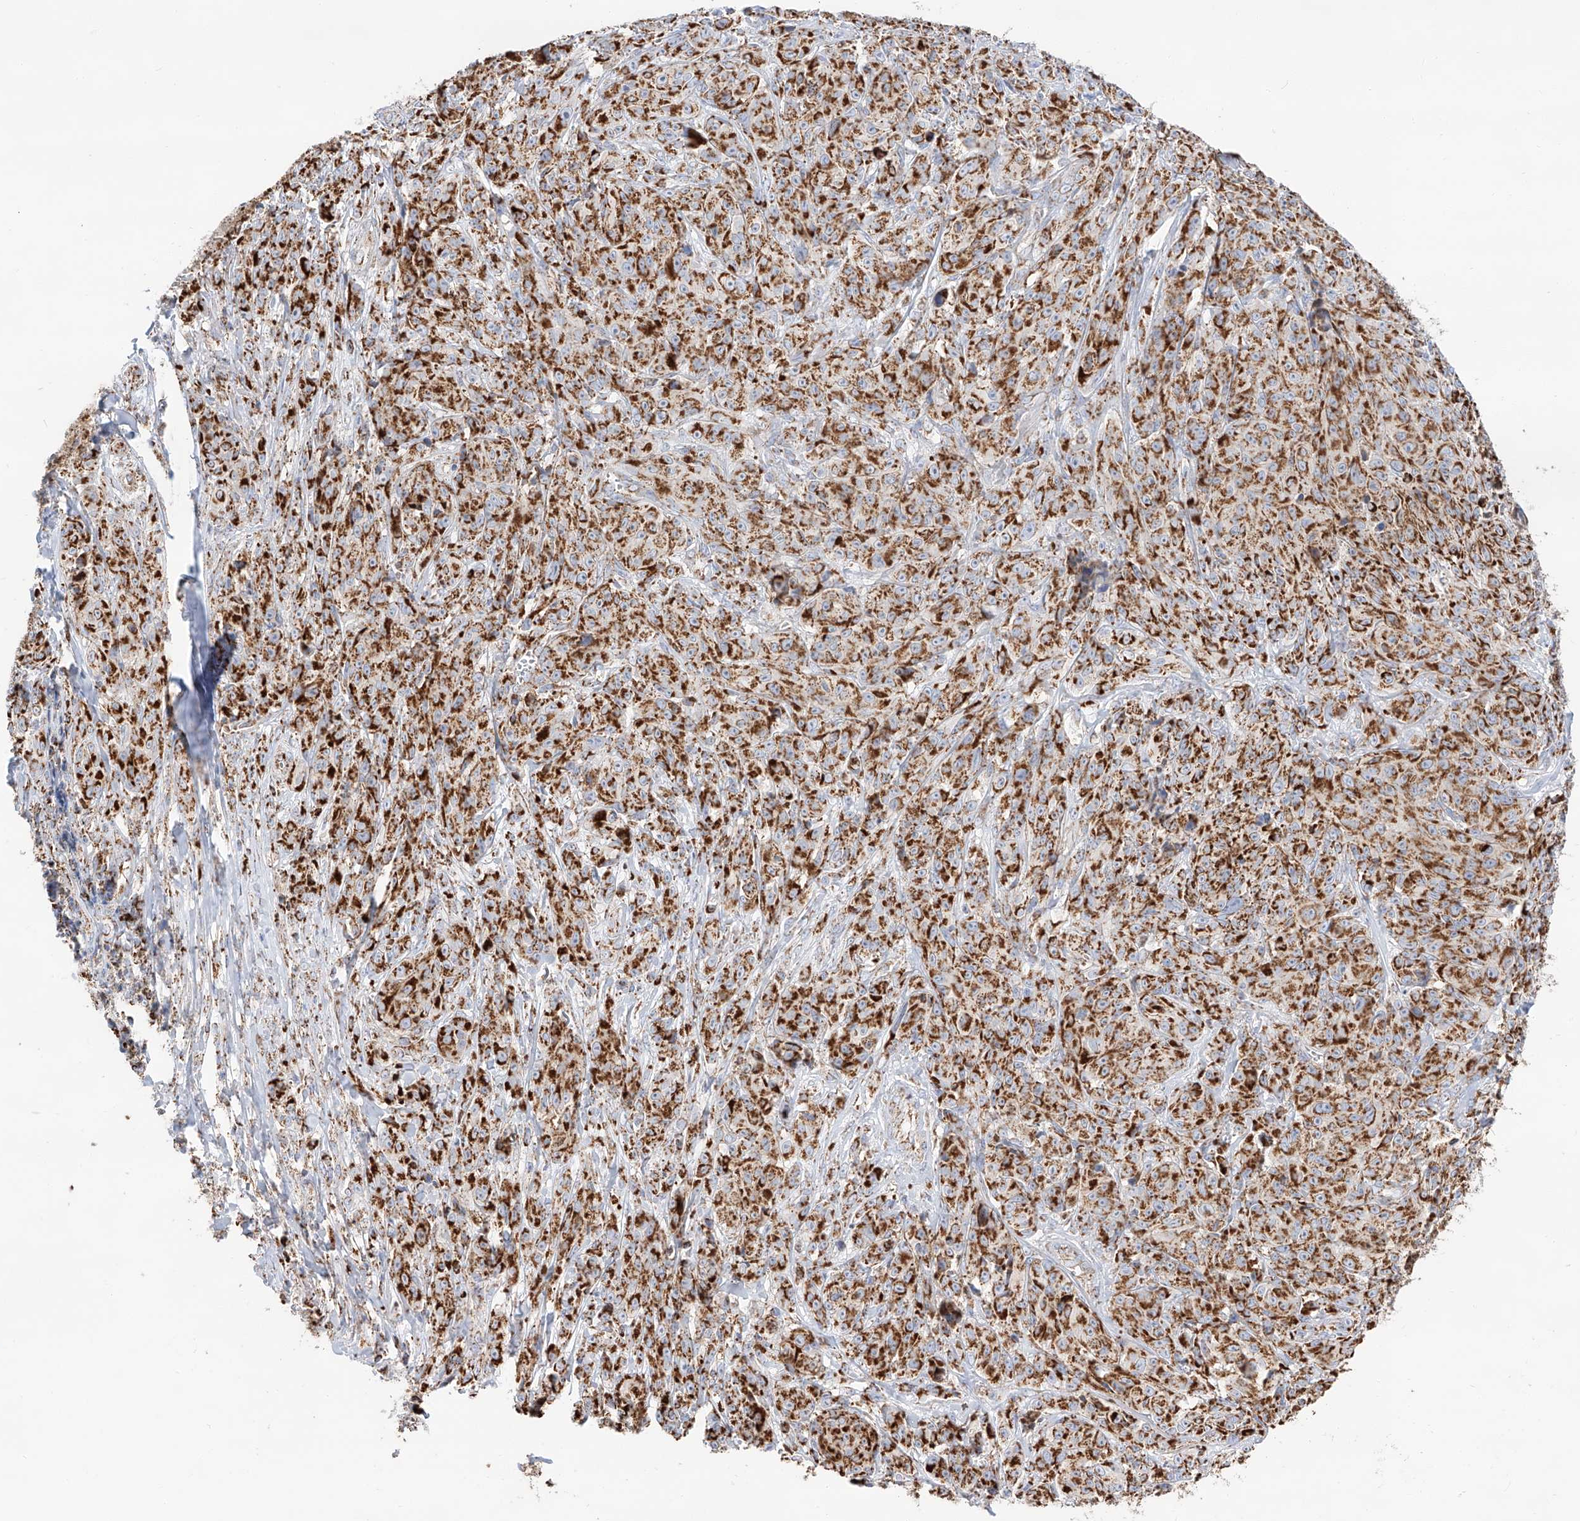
{"staining": {"intensity": "strong", "quantity": ">75%", "location": "cytoplasmic/membranous"}, "tissue": "melanoma", "cell_type": "Tumor cells", "image_type": "cancer", "snomed": [{"axis": "morphology", "description": "Malignant melanoma, NOS"}, {"axis": "topography", "description": "Skin"}], "caption": "Strong cytoplasmic/membranous protein staining is seen in about >75% of tumor cells in malignant melanoma.", "gene": "TTC27", "patient": {"sex": "male", "age": 73}}